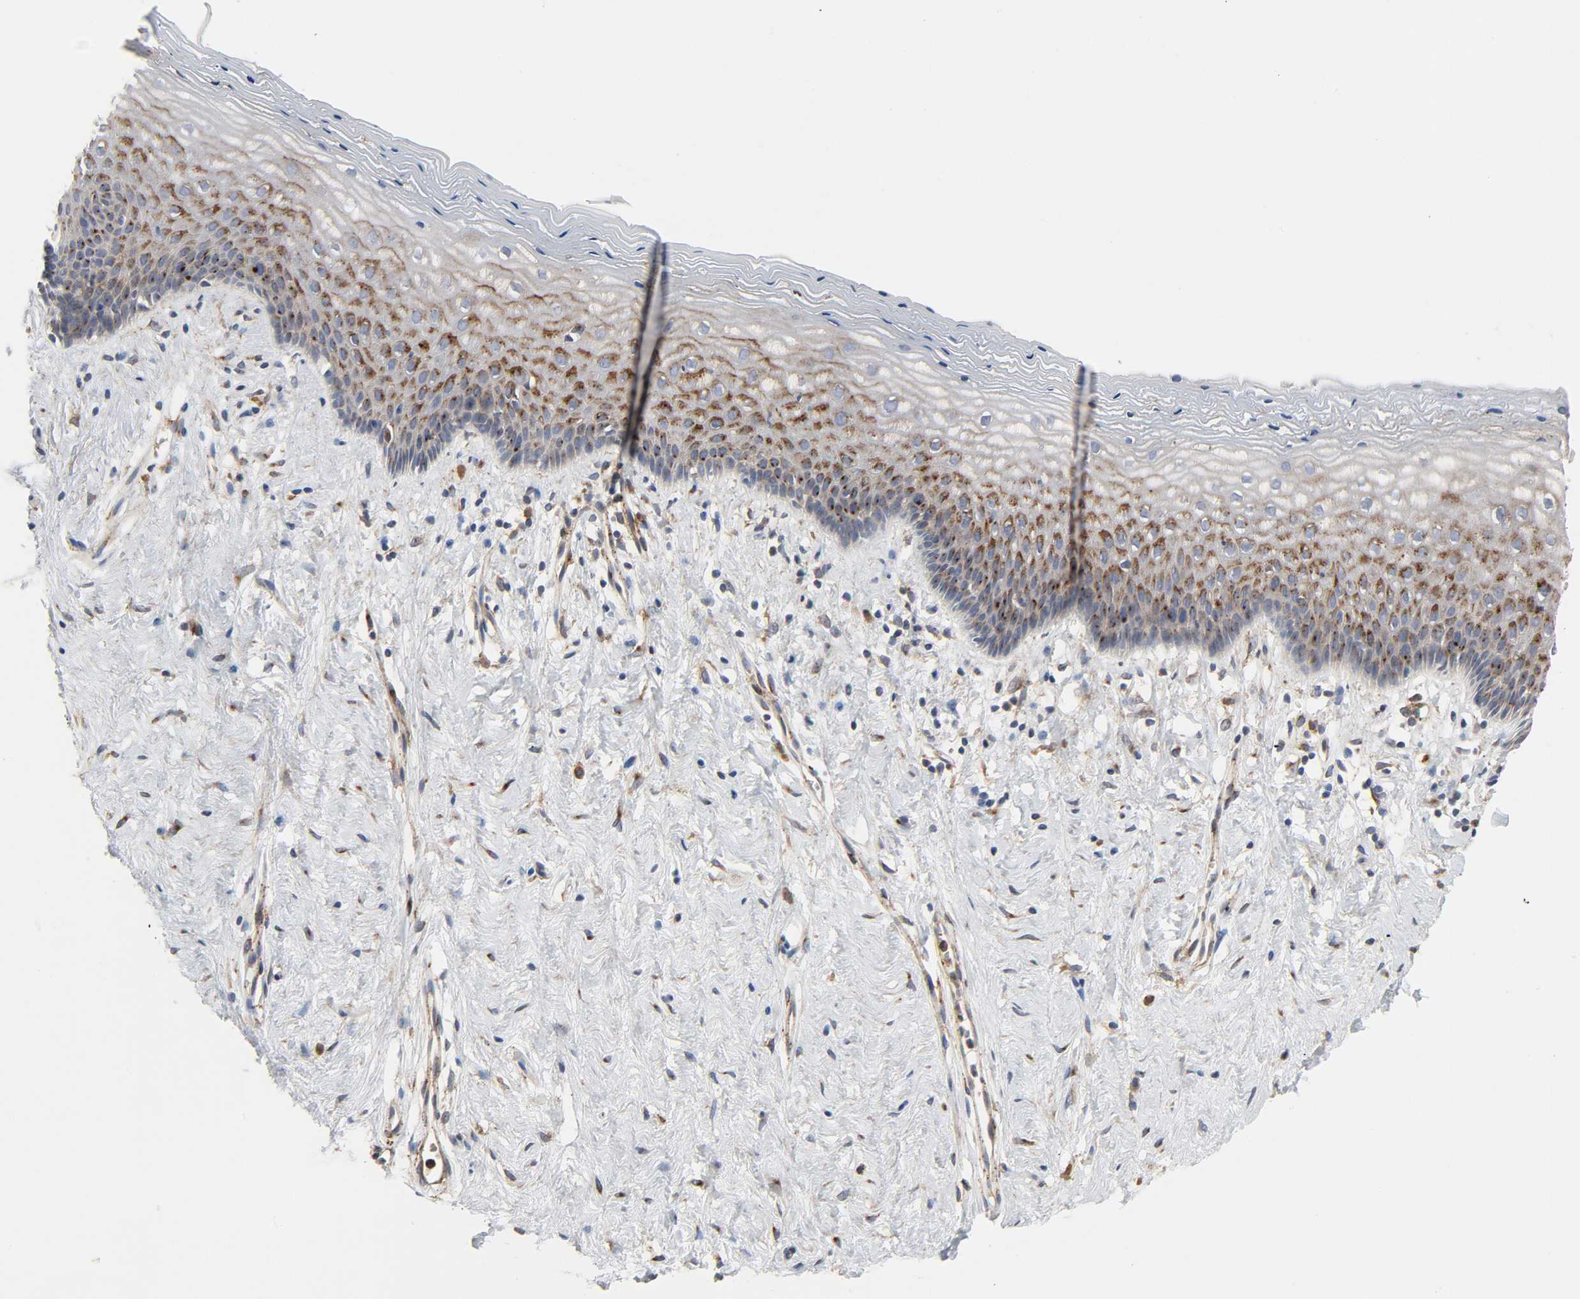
{"staining": {"intensity": "moderate", "quantity": "25%-75%", "location": "cytoplasmic/membranous"}, "tissue": "vagina", "cell_type": "Squamous epithelial cells", "image_type": "normal", "snomed": [{"axis": "morphology", "description": "Normal tissue, NOS"}, {"axis": "topography", "description": "Vagina"}], "caption": "Unremarkable vagina demonstrates moderate cytoplasmic/membranous expression in approximately 25%-75% of squamous epithelial cells The protein of interest is shown in brown color, while the nuclei are stained blue..", "gene": "ARHGAP1", "patient": {"sex": "female", "age": 44}}